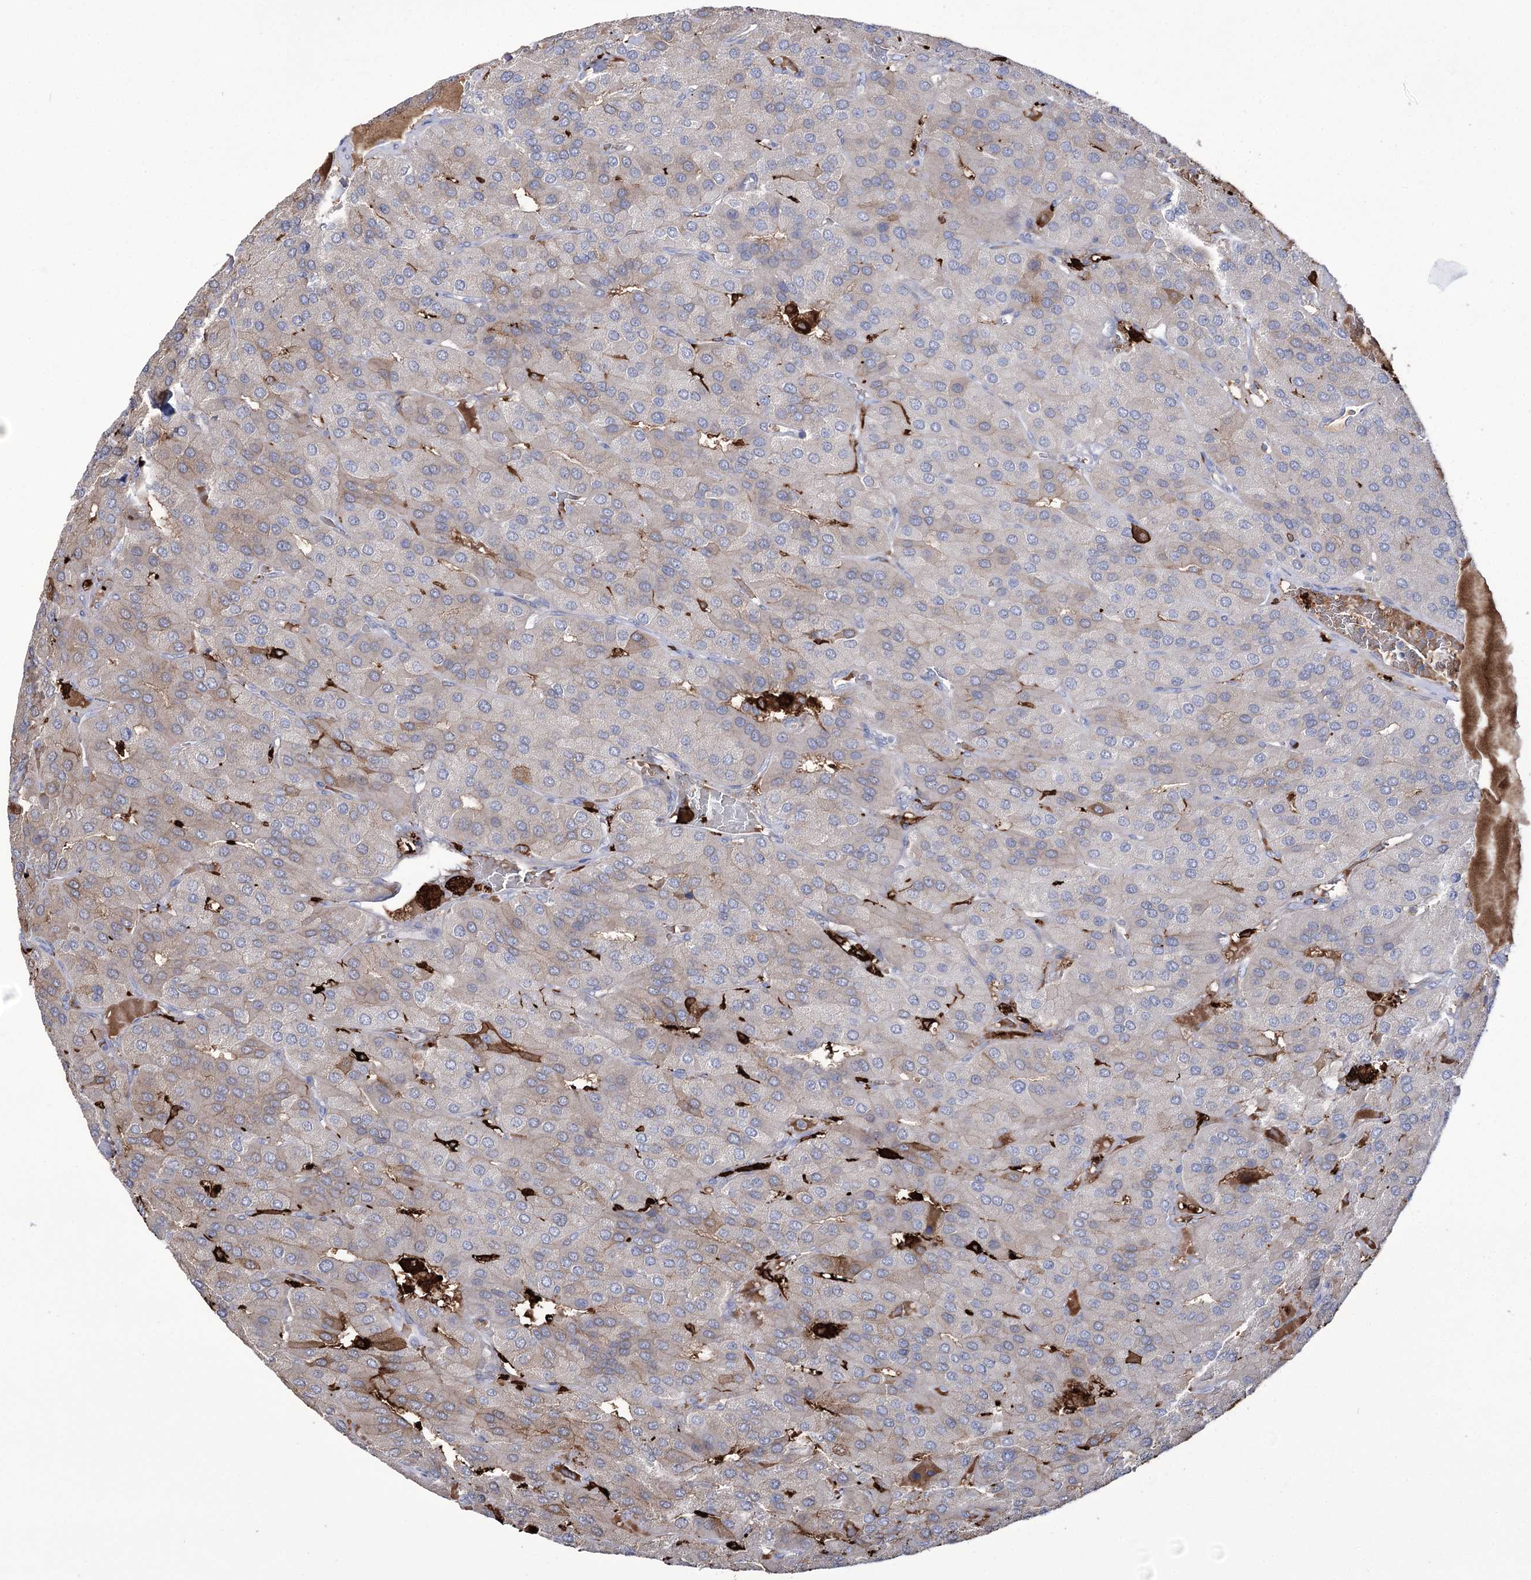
{"staining": {"intensity": "weak", "quantity": "<25%", "location": "cytoplasmic/membranous"}, "tissue": "parathyroid gland", "cell_type": "Glandular cells", "image_type": "normal", "snomed": [{"axis": "morphology", "description": "Normal tissue, NOS"}, {"axis": "morphology", "description": "Adenoma, NOS"}, {"axis": "topography", "description": "Parathyroid gland"}], "caption": "This is an IHC micrograph of normal parathyroid gland. There is no positivity in glandular cells.", "gene": "ZNF622", "patient": {"sex": "female", "age": 86}}